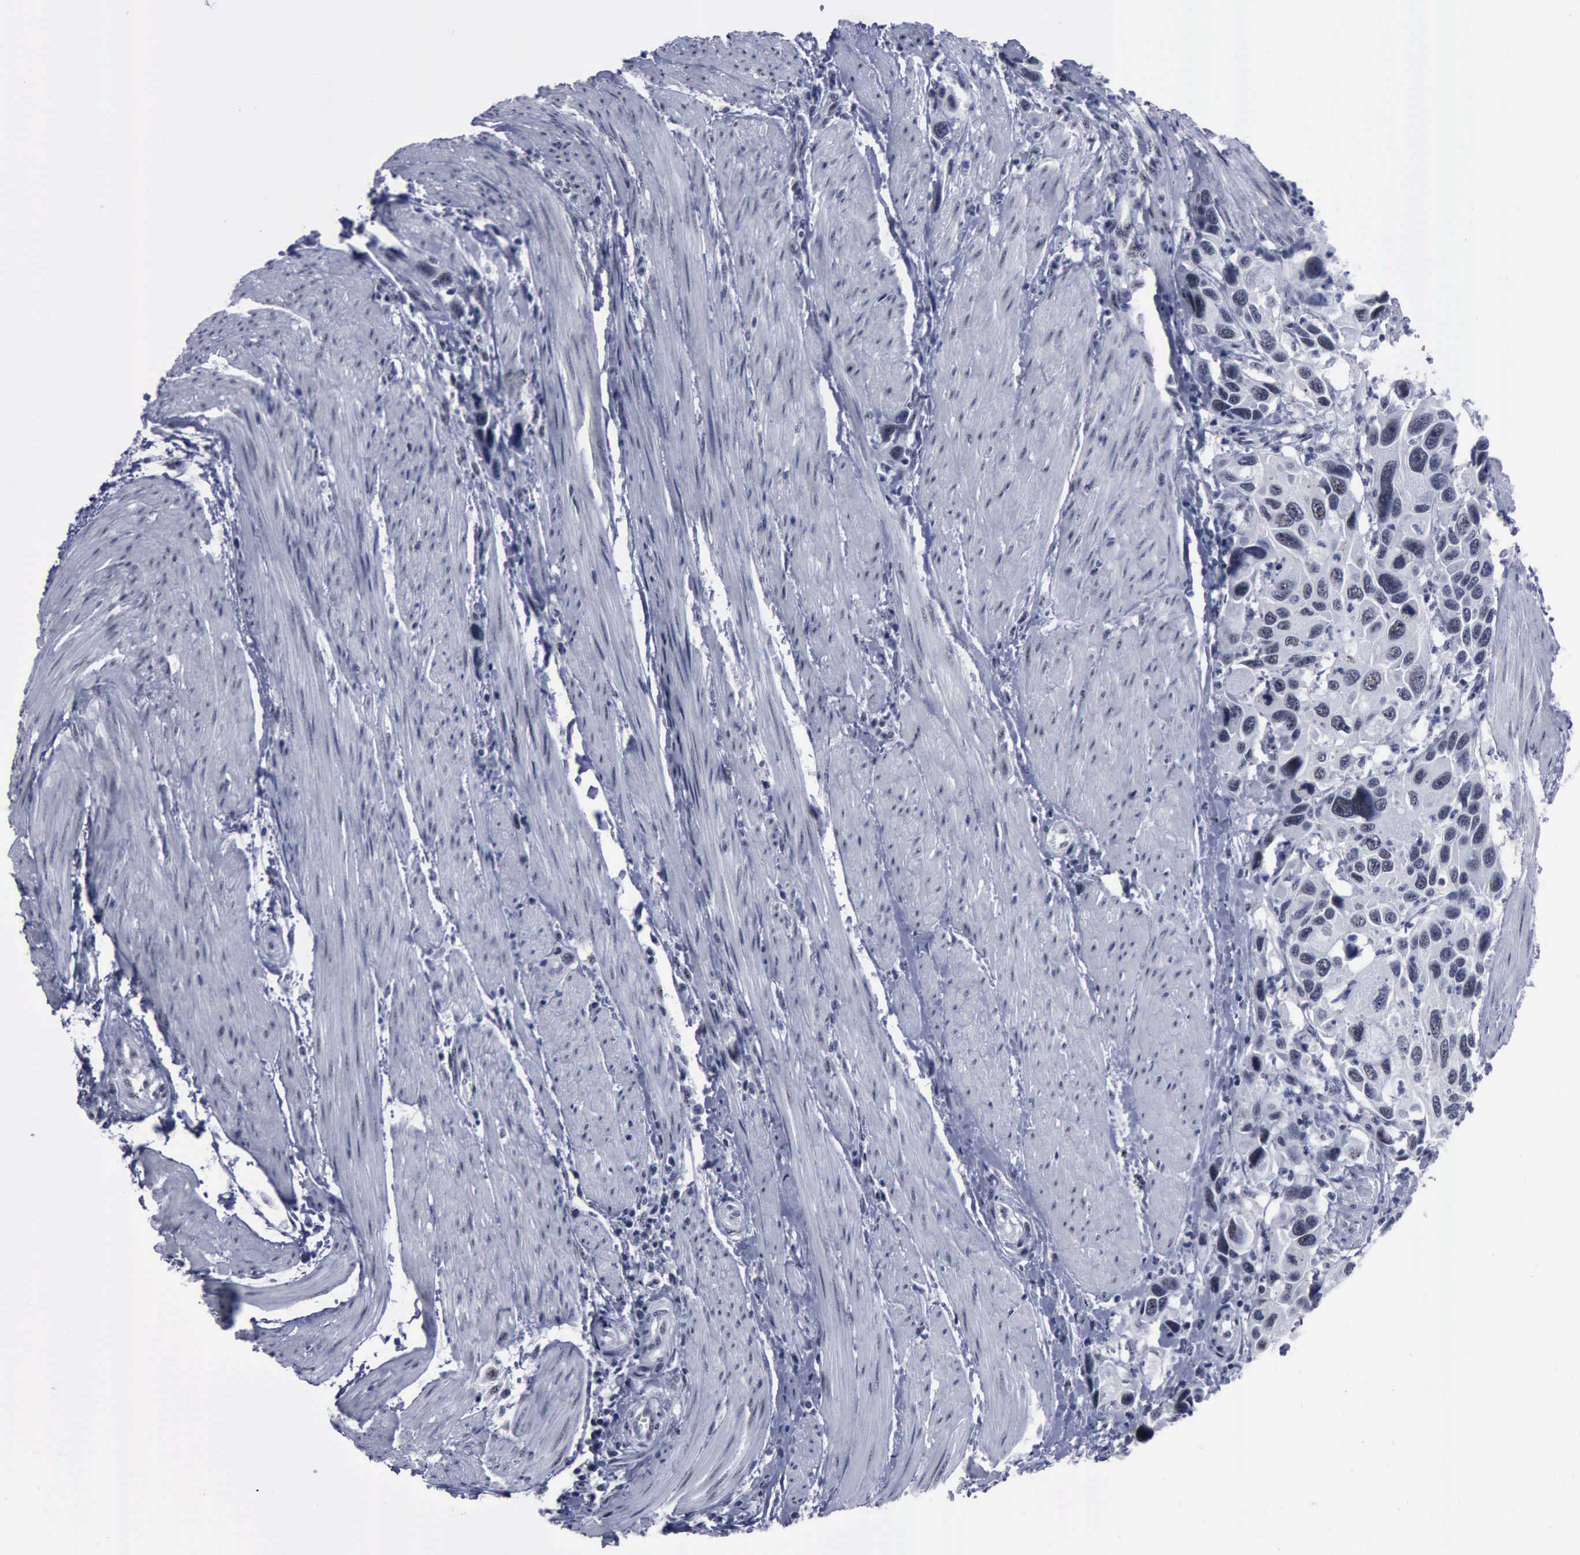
{"staining": {"intensity": "negative", "quantity": "none", "location": "none"}, "tissue": "urothelial cancer", "cell_type": "Tumor cells", "image_type": "cancer", "snomed": [{"axis": "morphology", "description": "Urothelial carcinoma, High grade"}, {"axis": "topography", "description": "Urinary bladder"}], "caption": "Tumor cells show no significant expression in urothelial carcinoma (high-grade). Brightfield microscopy of IHC stained with DAB (3,3'-diaminobenzidine) (brown) and hematoxylin (blue), captured at high magnification.", "gene": "BRD1", "patient": {"sex": "male", "age": 66}}